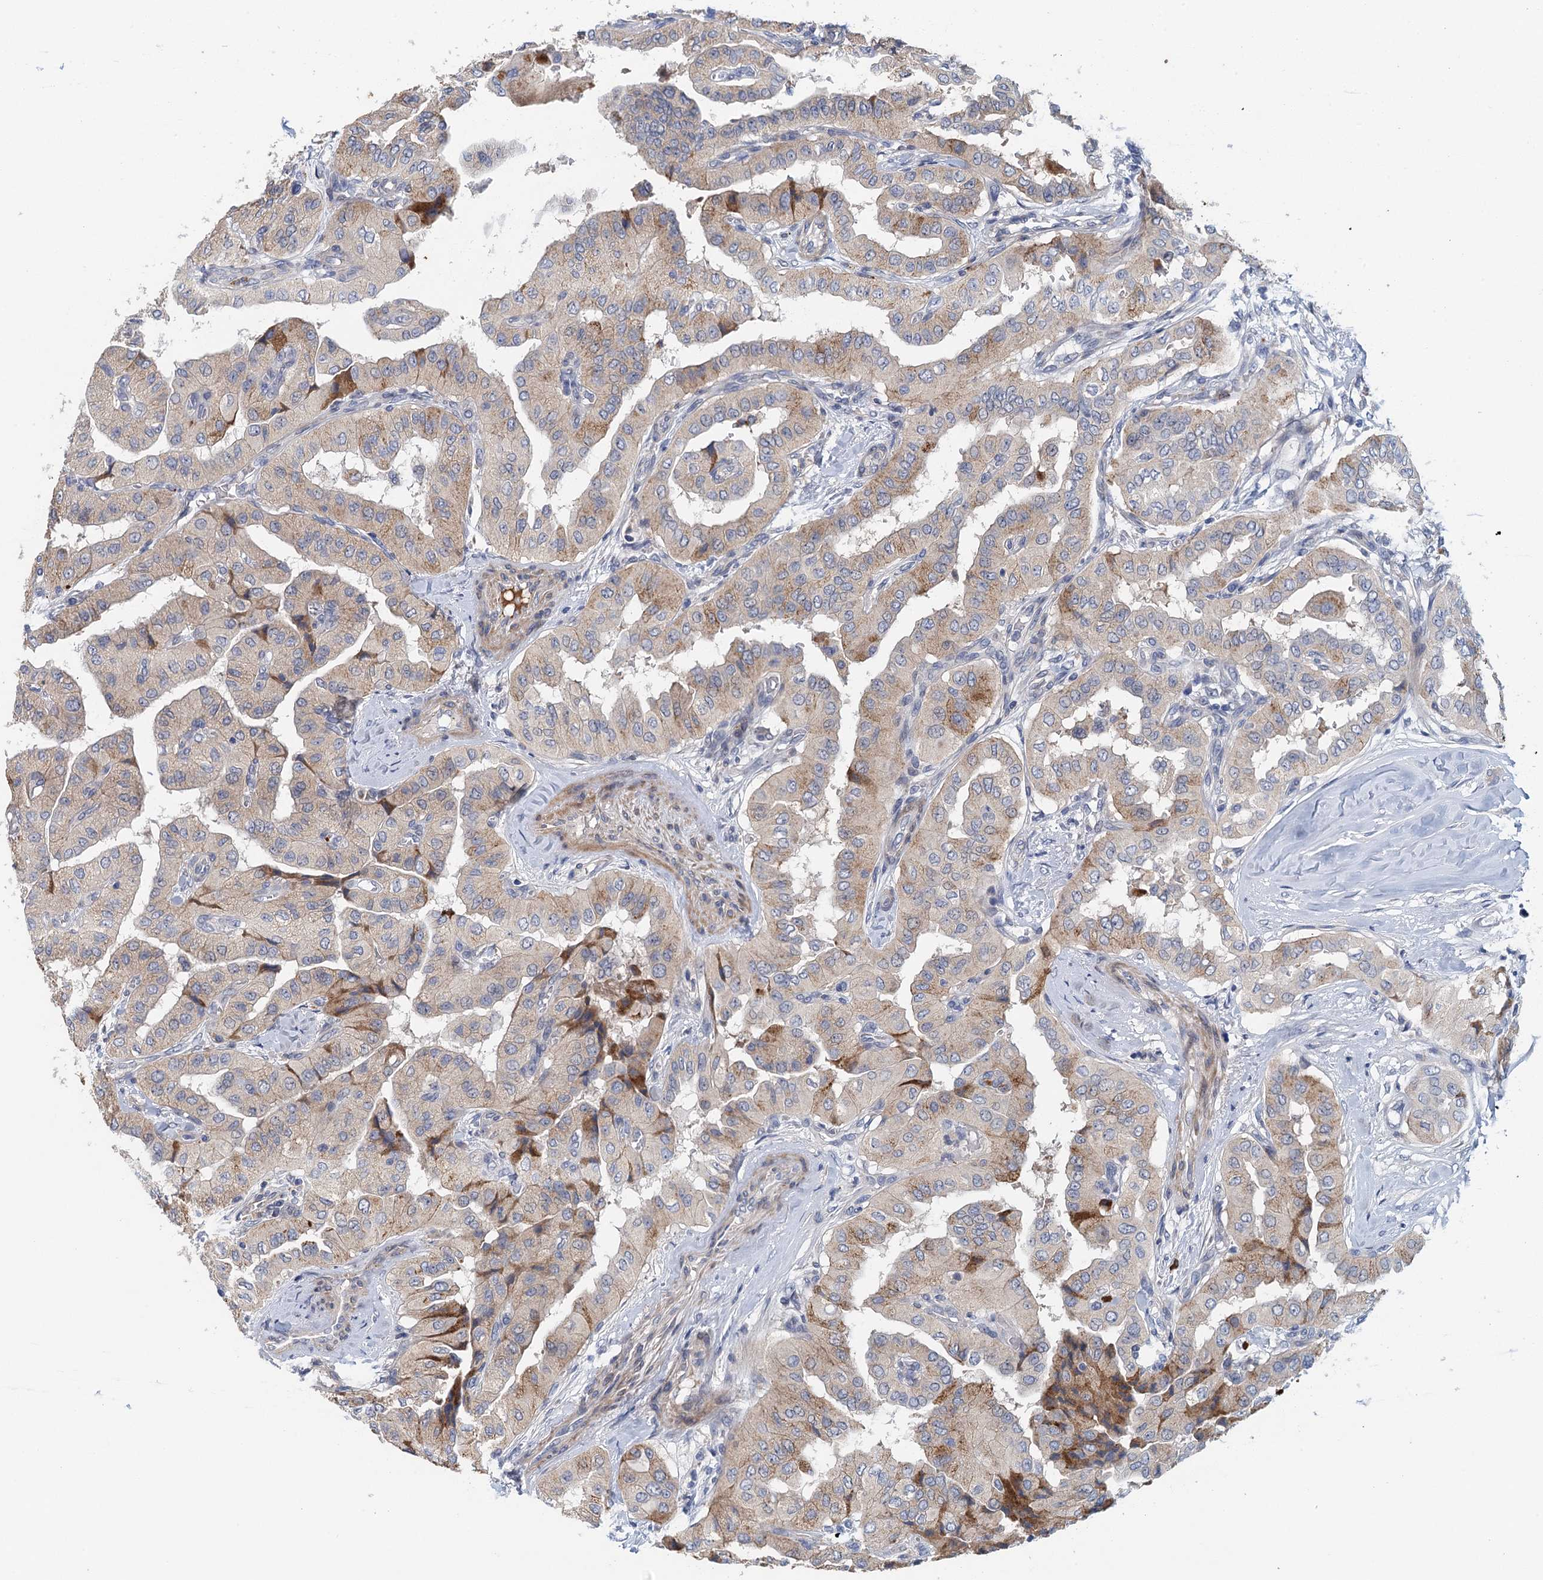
{"staining": {"intensity": "weak", "quantity": "25%-75%", "location": "cytoplasmic/membranous"}, "tissue": "thyroid cancer", "cell_type": "Tumor cells", "image_type": "cancer", "snomed": [{"axis": "morphology", "description": "Papillary adenocarcinoma, NOS"}, {"axis": "topography", "description": "Thyroid gland"}], "caption": "IHC image of neoplastic tissue: human thyroid cancer (papillary adenocarcinoma) stained using immunohistochemistry shows low levels of weak protein expression localized specifically in the cytoplasmic/membranous of tumor cells, appearing as a cytoplasmic/membranous brown color.", "gene": "TPCN1", "patient": {"sex": "female", "age": 59}}